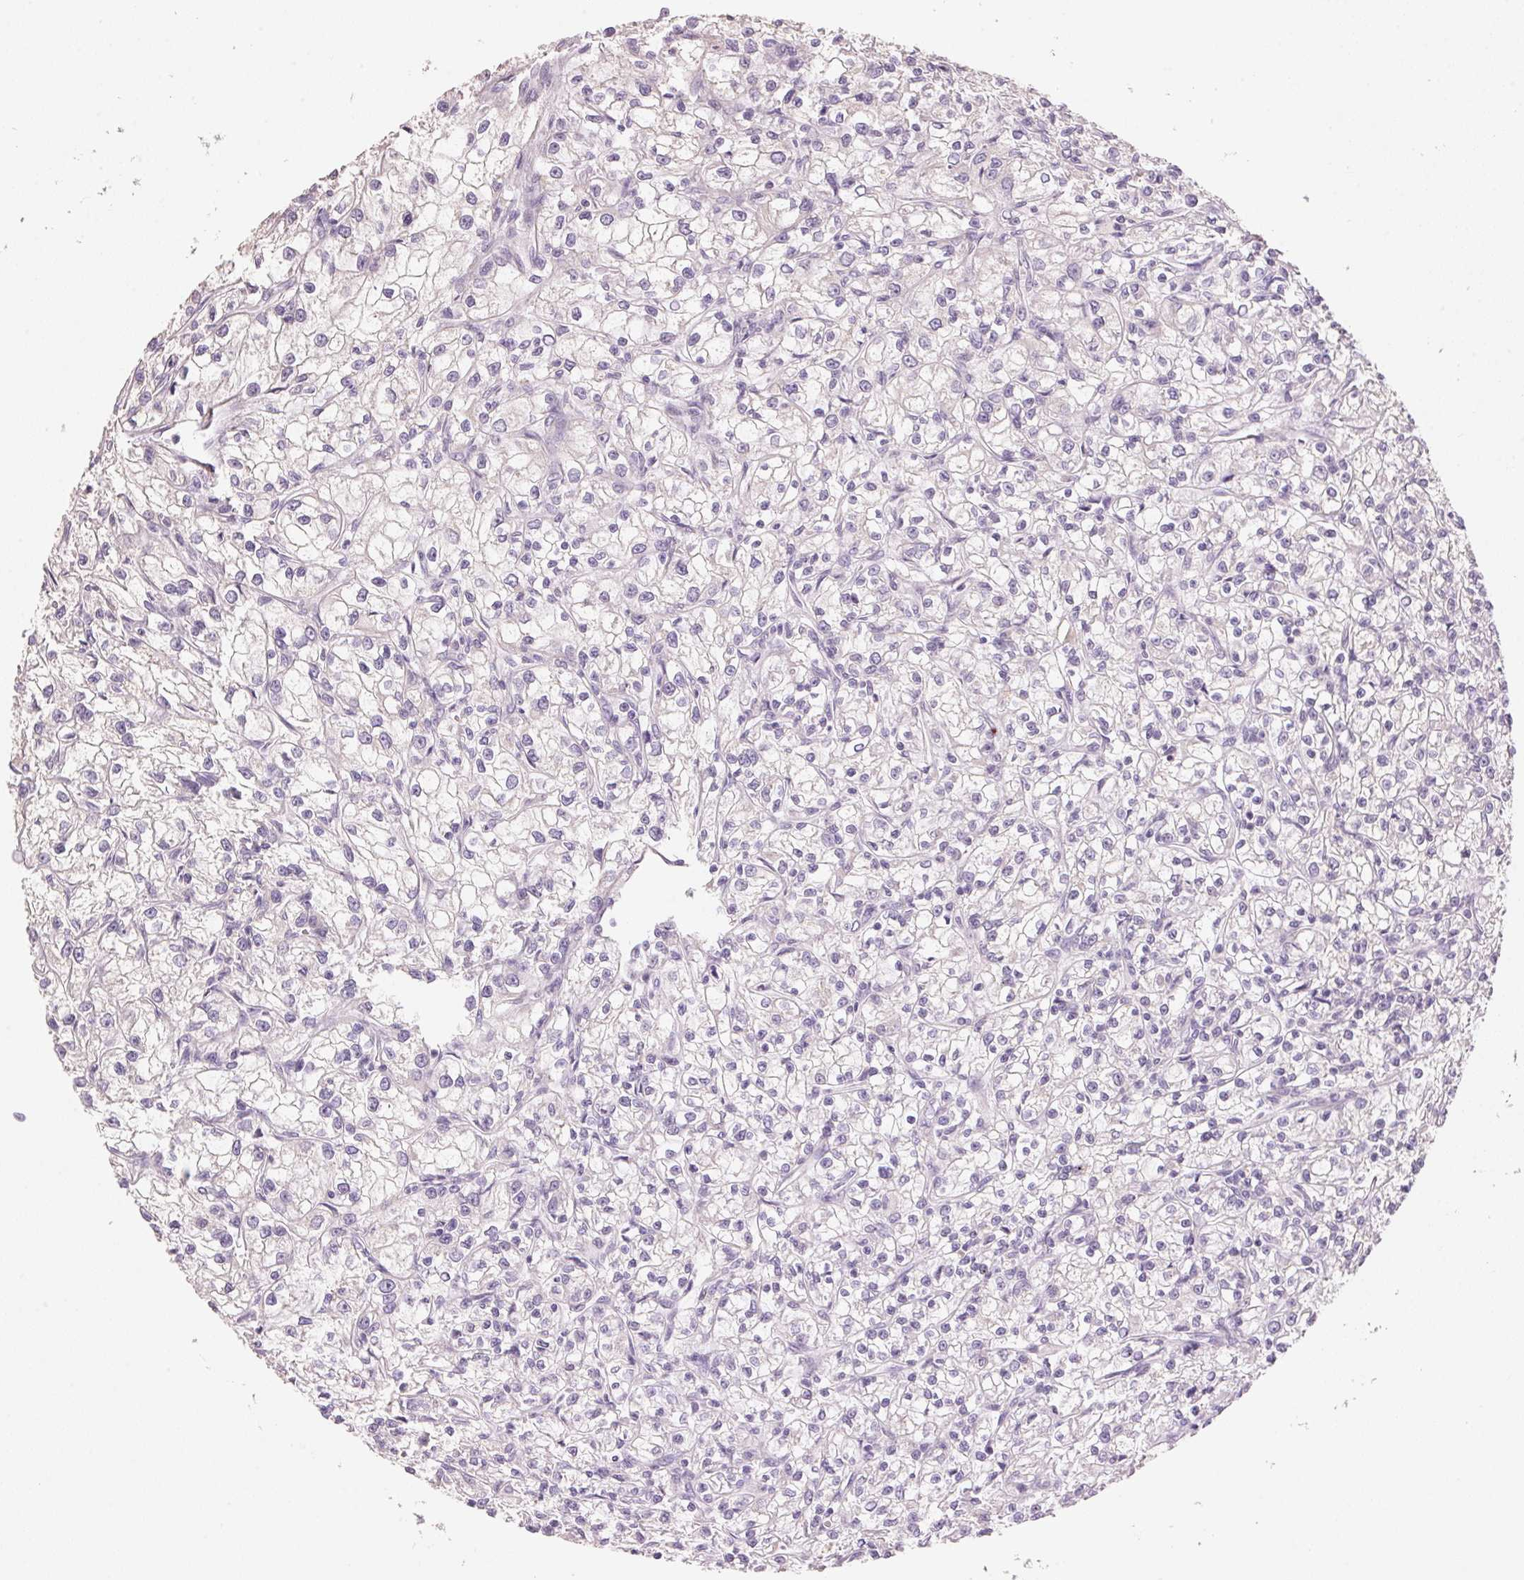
{"staining": {"intensity": "negative", "quantity": "none", "location": "none"}, "tissue": "renal cancer", "cell_type": "Tumor cells", "image_type": "cancer", "snomed": [{"axis": "morphology", "description": "Adenocarcinoma, NOS"}, {"axis": "topography", "description": "Kidney"}], "caption": "This micrograph is of renal cancer stained with immunohistochemistry (IHC) to label a protein in brown with the nuclei are counter-stained blue. There is no positivity in tumor cells.", "gene": "LYZL6", "patient": {"sex": "female", "age": 59}}